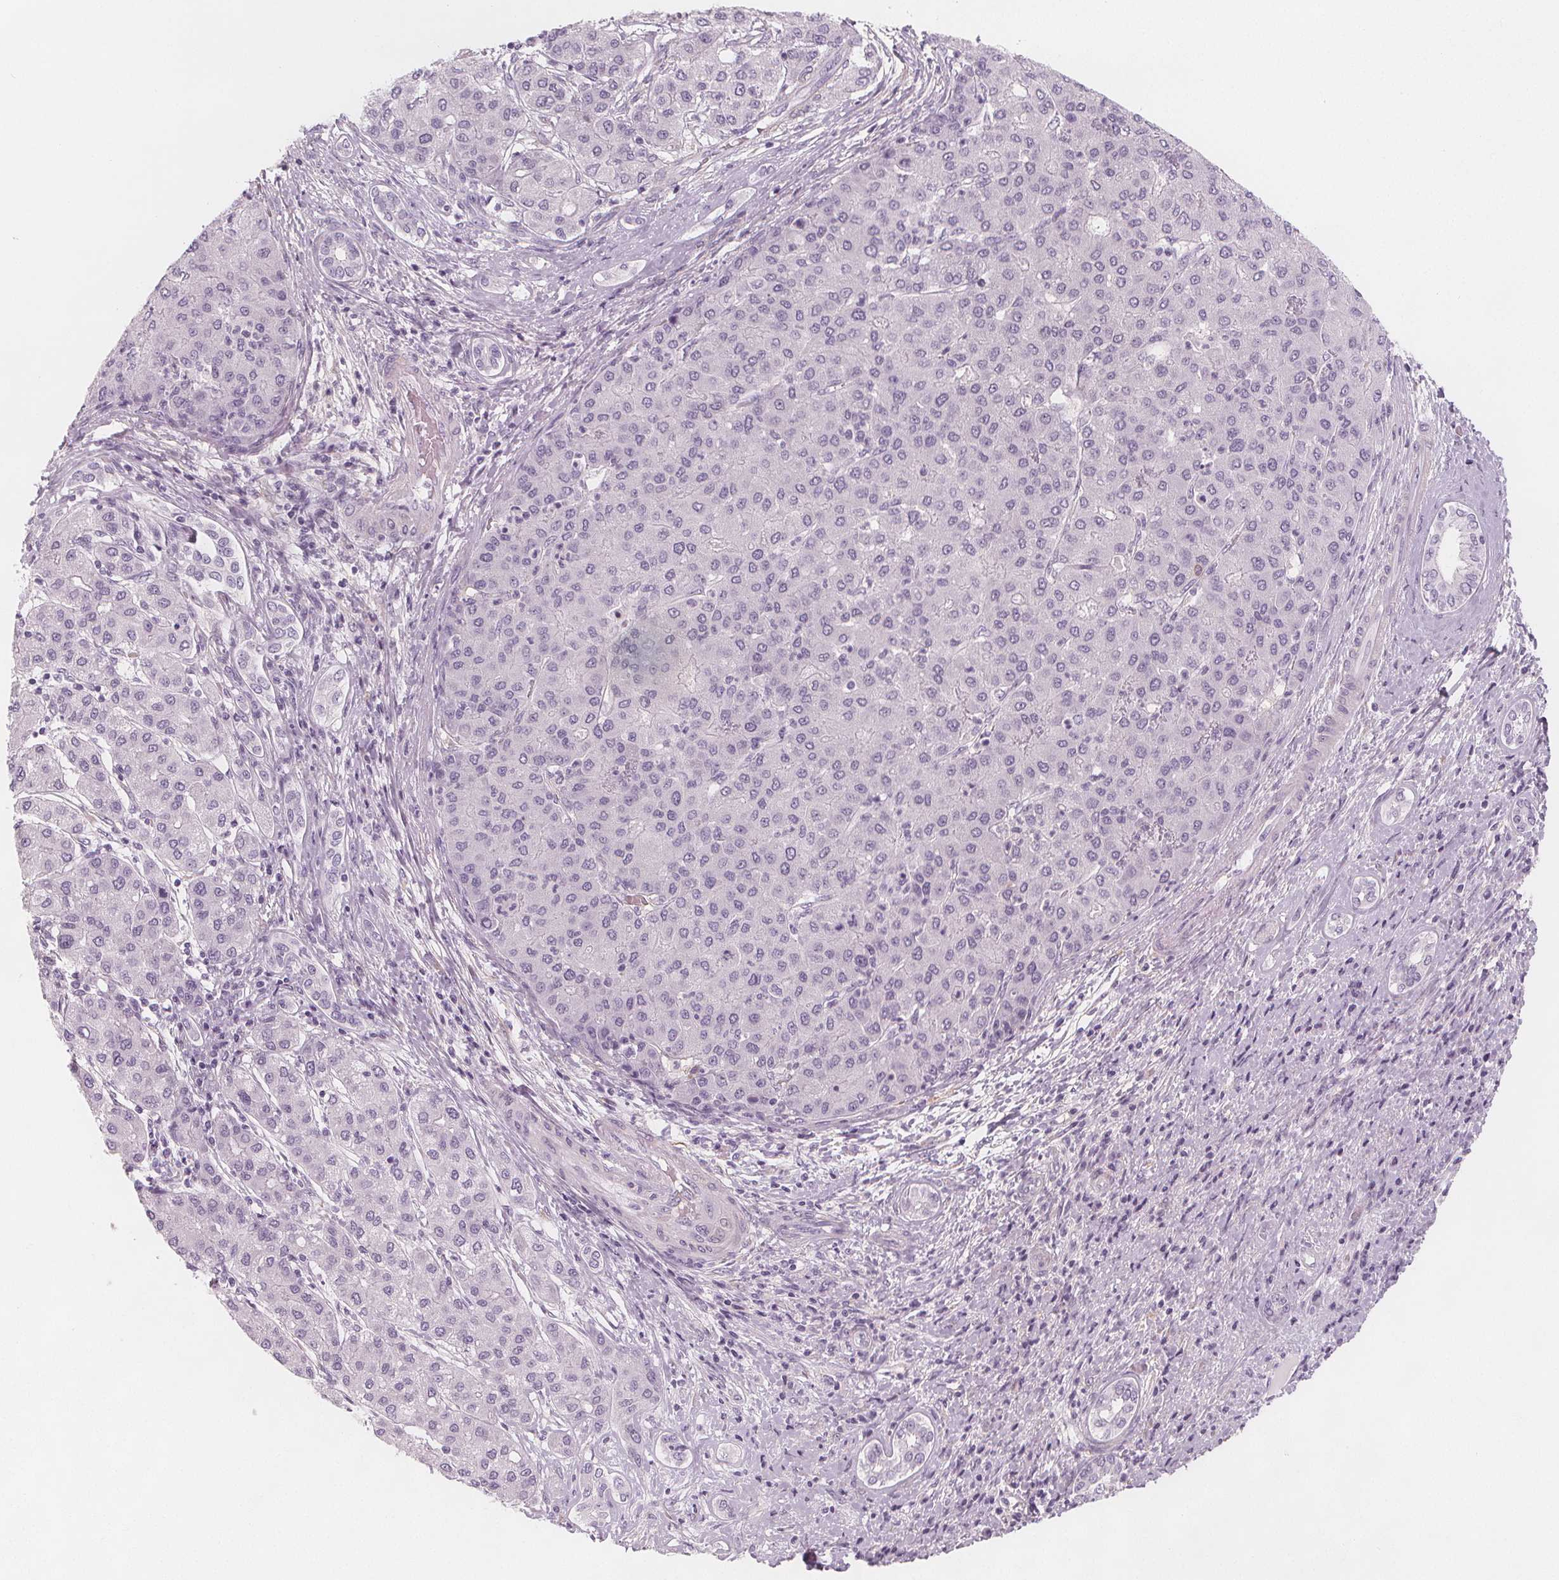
{"staining": {"intensity": "negative", "quantity": "none", "location": "none"}, "tissue": "liver cancer", "cell_type": "Tumor cells", "image_type": "cancer", "snomed": [{"axis": "morphology", "description": "Carcinoma, Hepatocellular, NOS"}, {"axis": "topography", "description": "Liver"}], "caption": "A high-resolution photomicrograph shows immunohistochemistry (IHC) staining of liver cancer, which shows no significant positivity in tumor cells.", "gene": "MAP1A", "patient": {"sex": "male", "age": 65}}